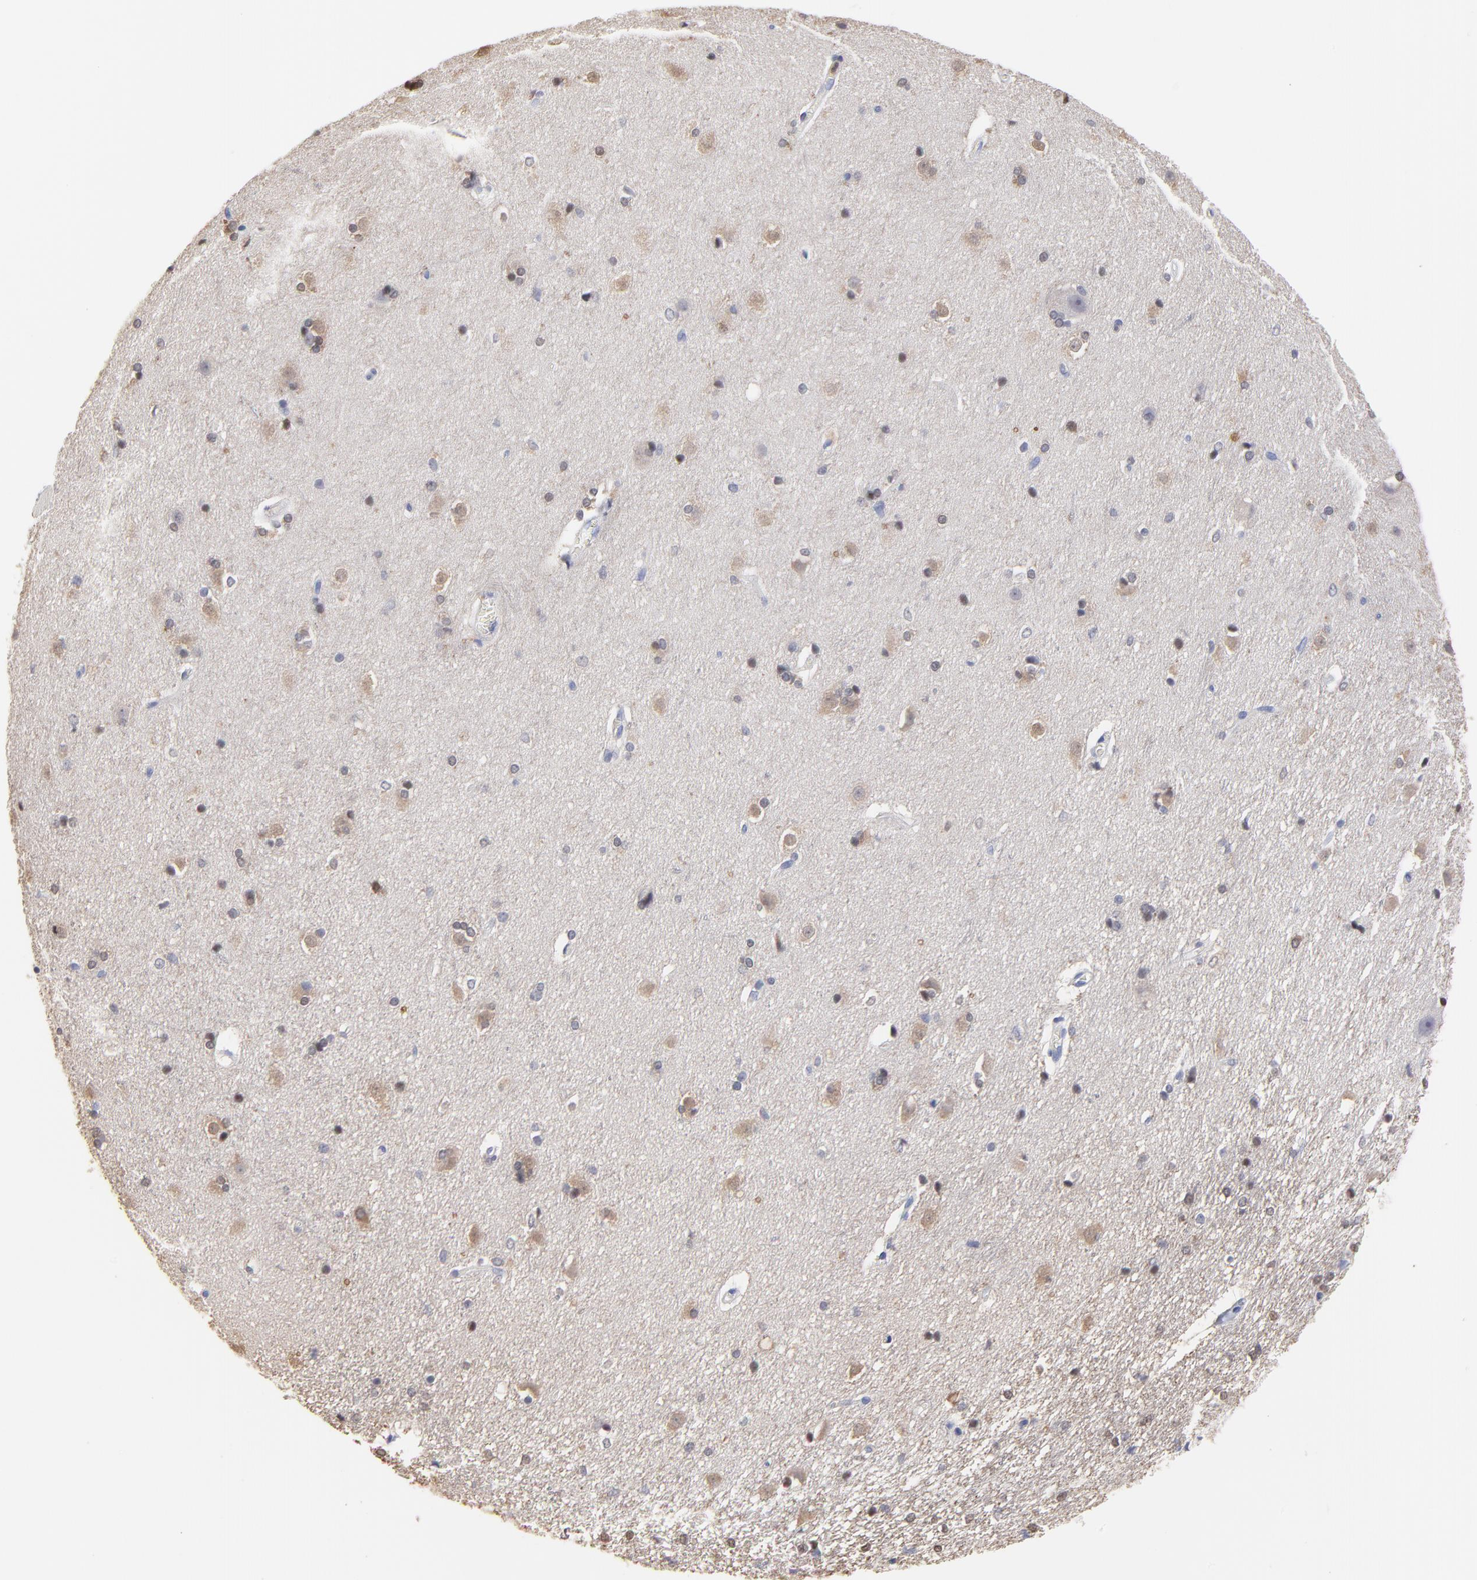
{"staining": {"intensity": "moderate", "quantity": ">75%", "location": "nuclear"}, "tissue": "caudate", "cell_type": "Glial cells", "image_type": "normal", "snomed": [{"axis": "morphology", "description": "Normal tissue, NOS"}, {"axis": "topography", "description": "Lateral ventricle wall"}], "caption": "This histopathology image demonstrates benign caudate stained with immunohistochemistry to label a protein in brown. The nuclear of glial cells show moderate positivity for the protein. Nuclei are counter-stained blue.", "gene": "SMARCA1", "patient": {"sex": "female", "age": 19}}